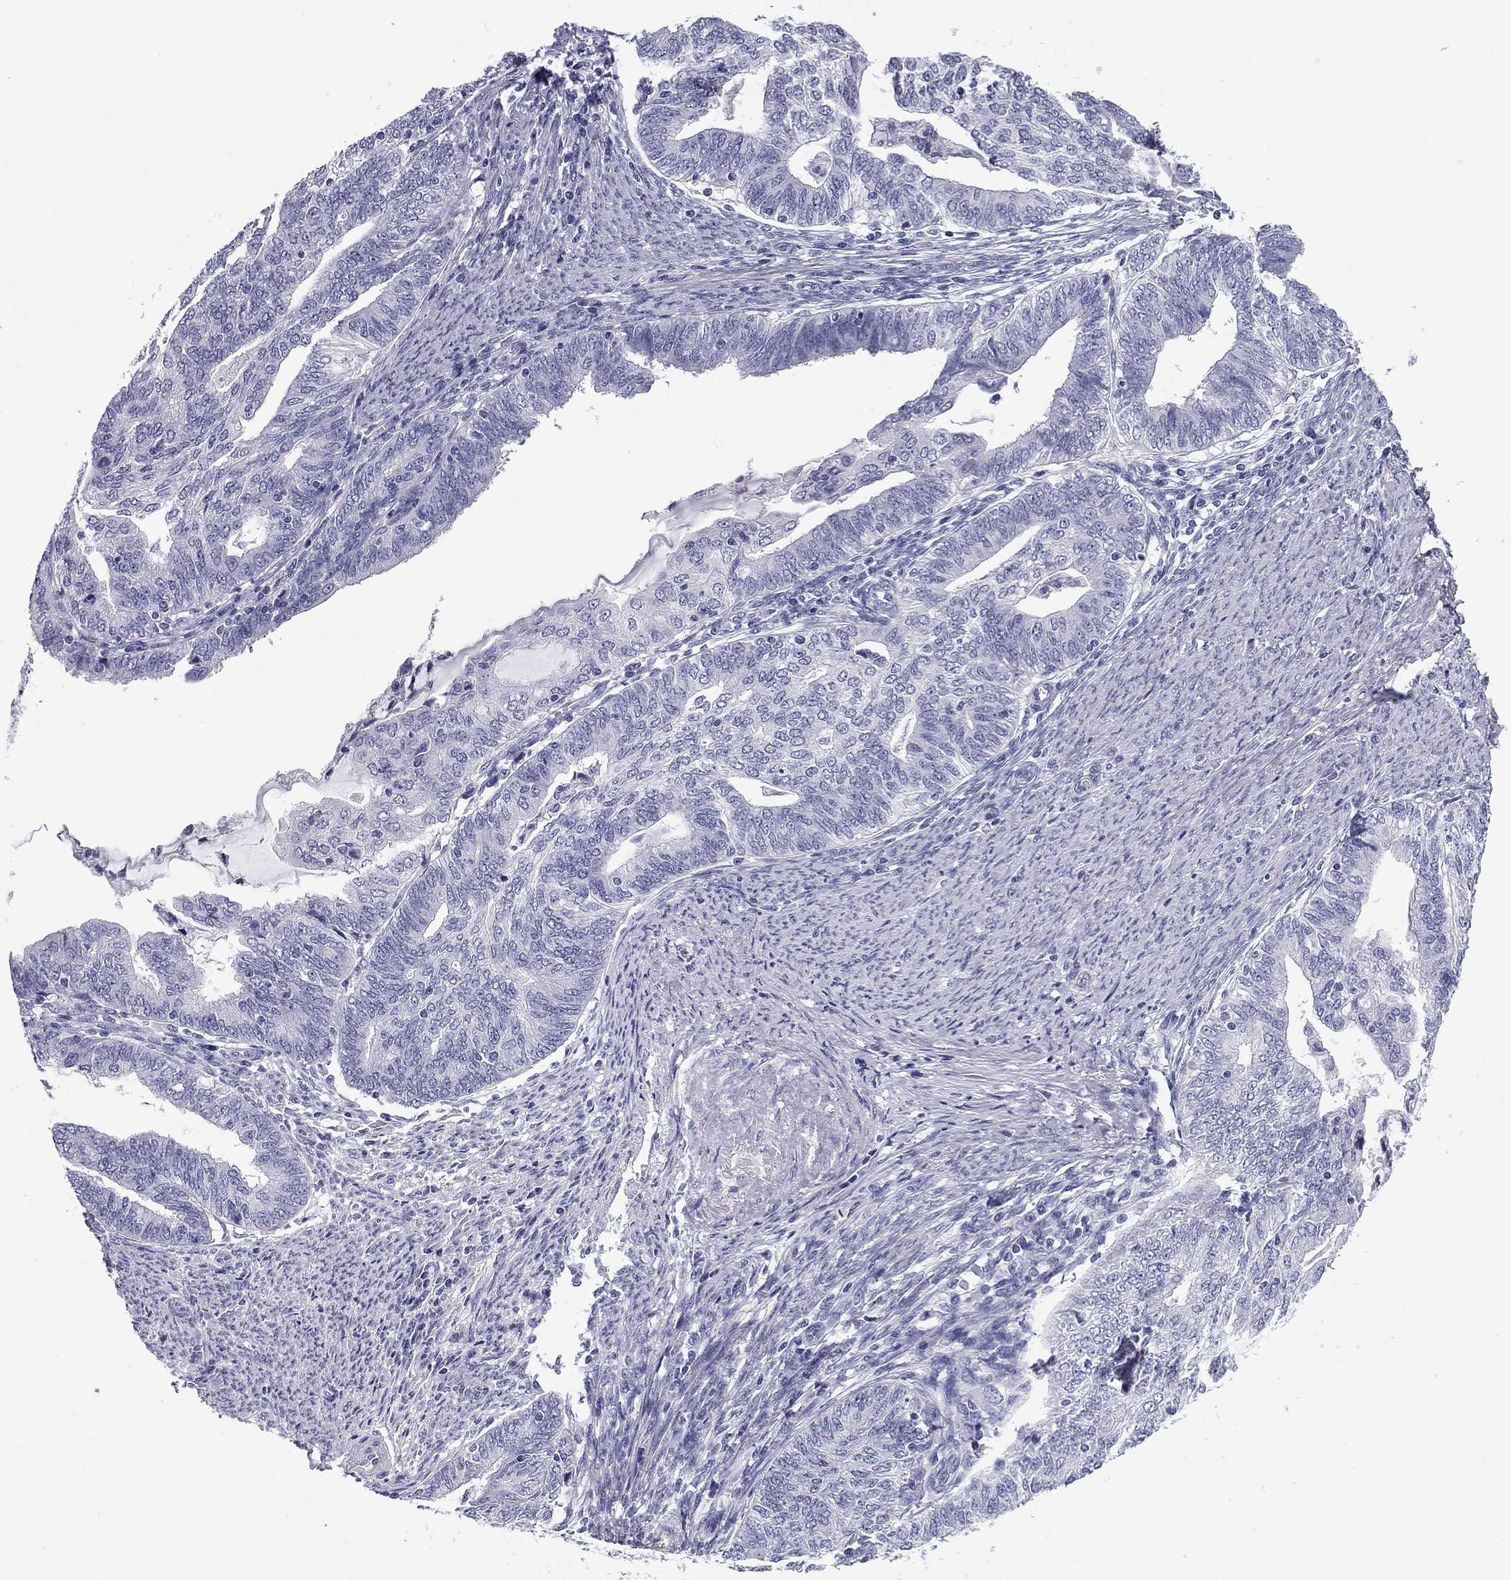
{"staining": {"intensity": "negative", "quantity": "none", "location": "none"}, "tissue": "endometrial cancer", "cell_type": "Tumor cells", "image_type": "cancer", "snomed": [{"axis": "morphology", "description": "Adenocarcinoma, NOS"}, {"axis": "topography", "description": "Endometrium"}], "caption": "Tumor cells show no significant protein expression in endometrial cancer (adenocarcinoma).", "gene": "FLNC", "patient": {"sex": "female", "age": 82}}